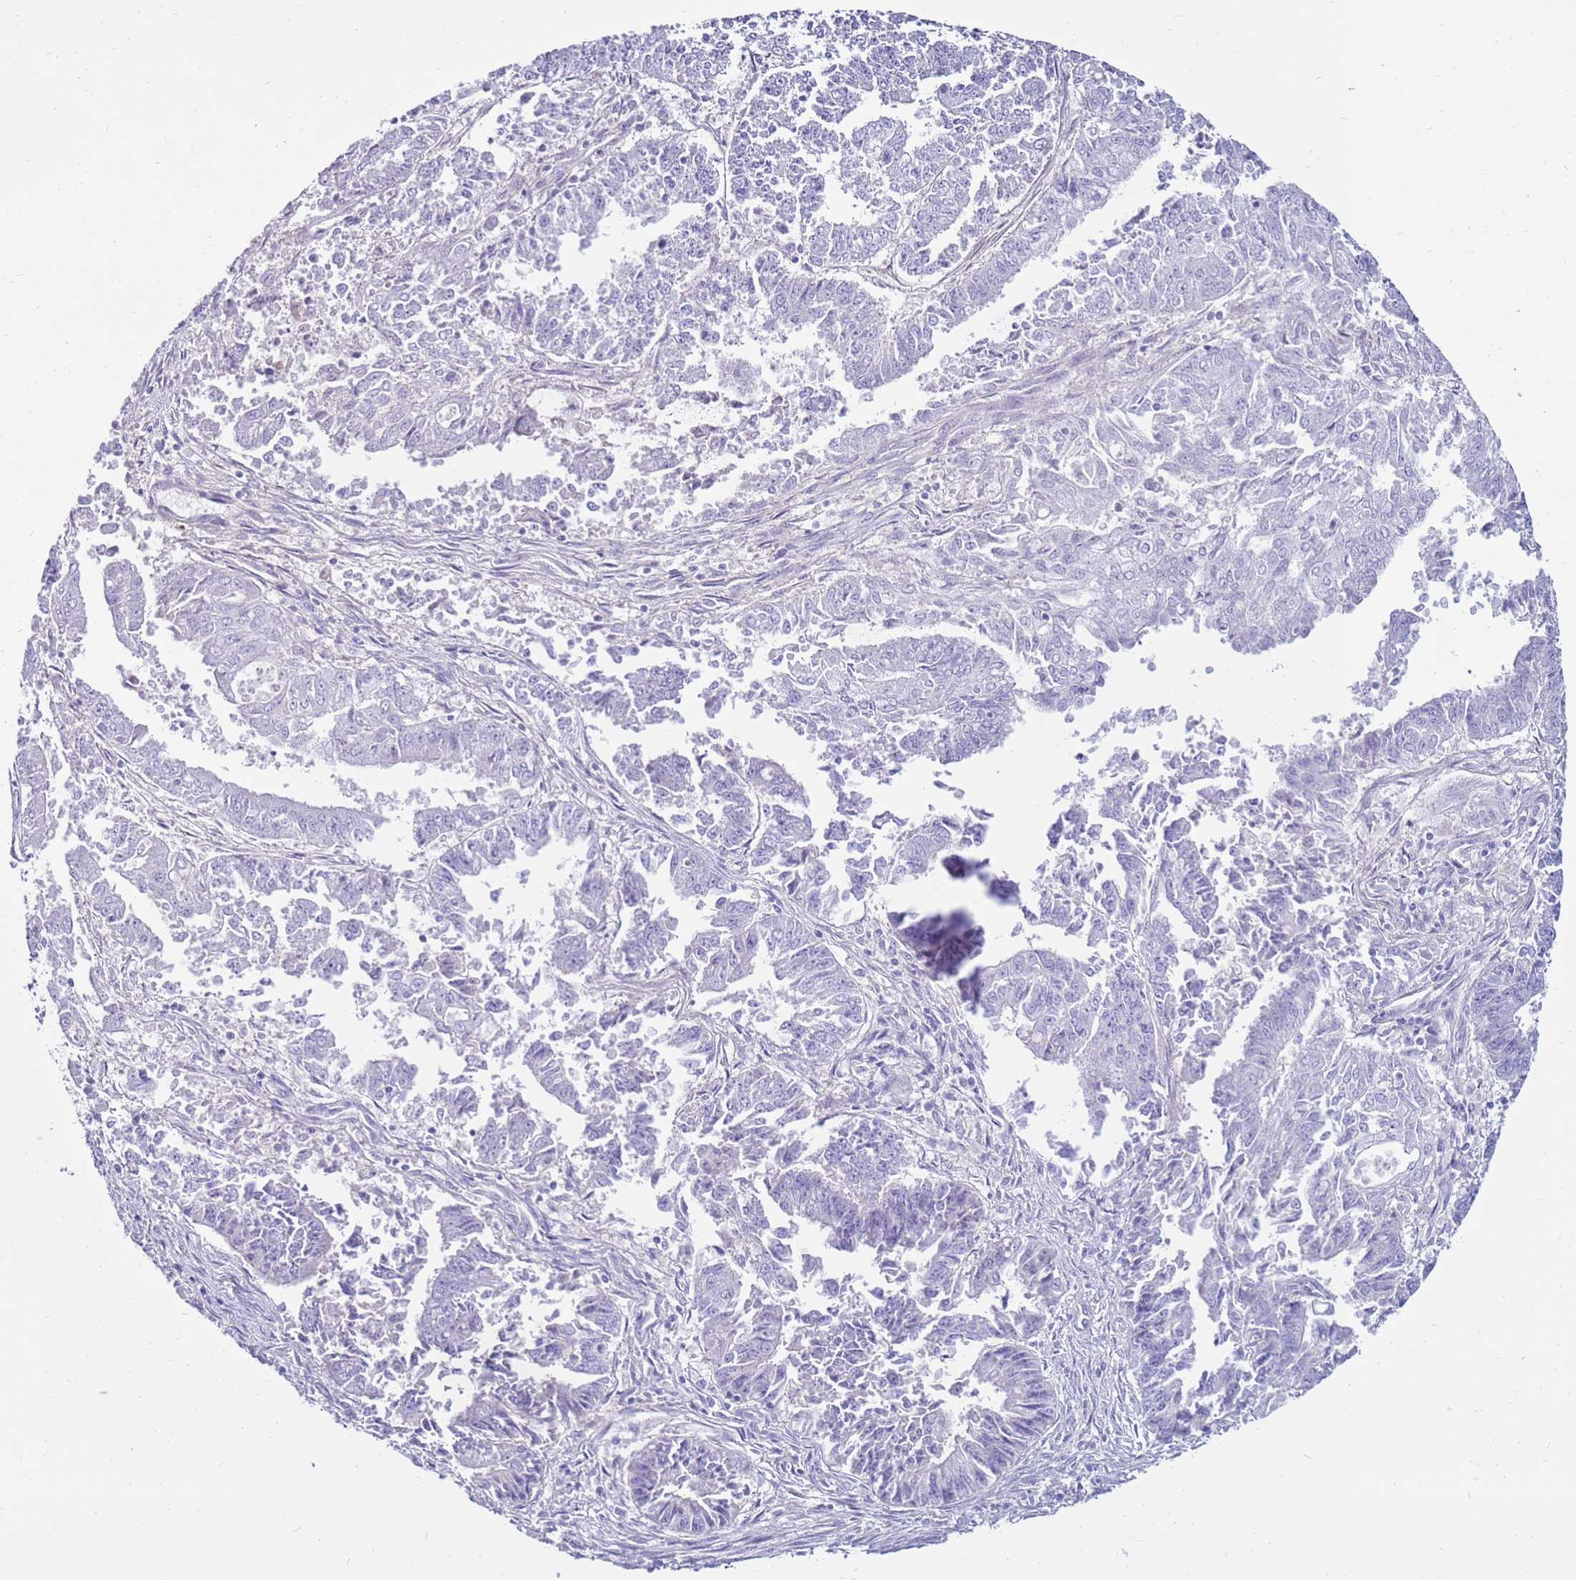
{"staining": {"intensity": "negative", "quantity": "none", "location": "none"}, "tissue": "endometrial cancer", "cell_type": "Tumor cells", "image_type": "cancer", "snomed": [{"axis": "morphology", "description": "Adenocarcinoma, NOS"}, {"axis": "topography", "description": "Endometrium"}], "caption": "High magnification brightfield microscopy of endometrial cancer stained with DAB (brown) and counterstained with hematoxylin (blue): tumor cells show no significant staining.", "gene": "EVPLL", "patient": {"sex": "female", "age": 73}}